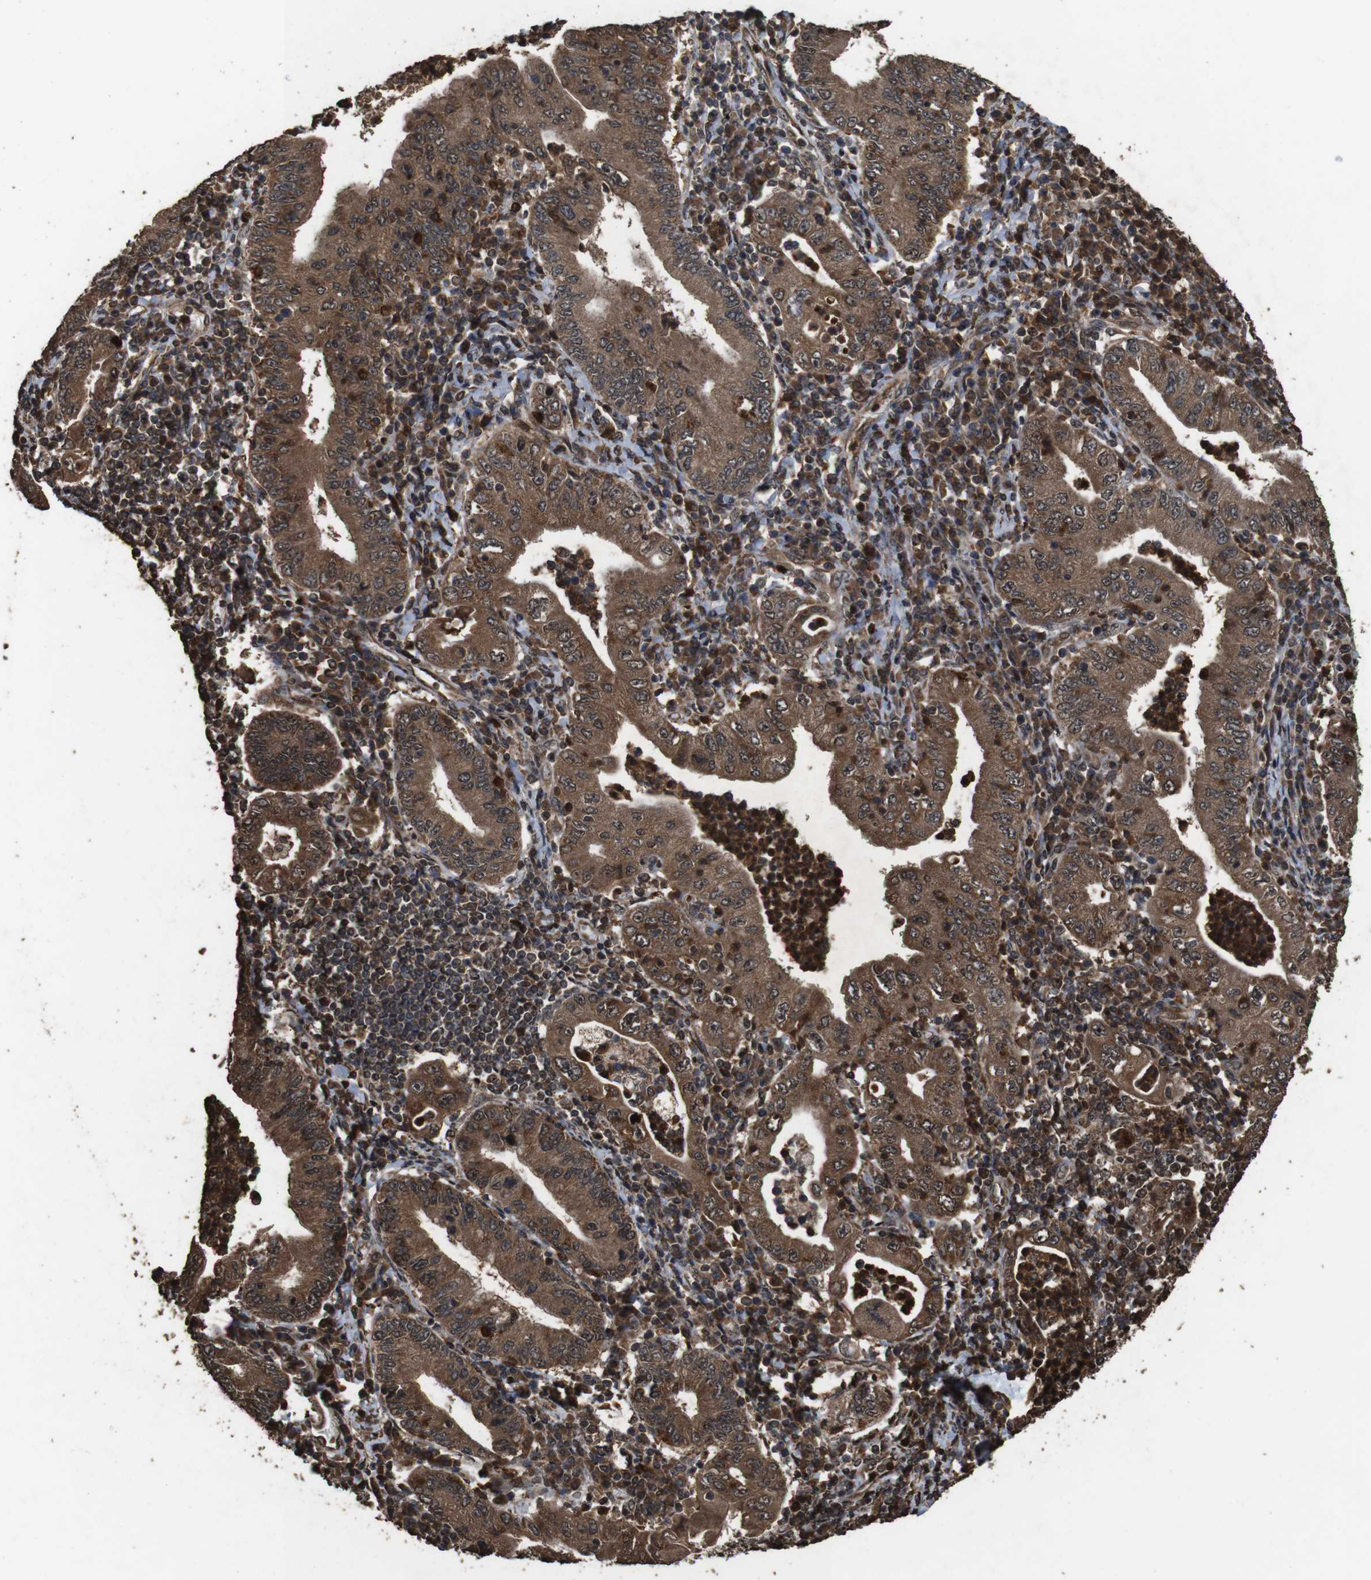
{"staining": {"intensity": "moderate", "quantity": ">75%", "location": "cytoplasmic/membranous"}, "tissue": "stomach cancer", "cell_type": "Tumor cells", "image_type": "cancer", "snomed": [{"axis": "morphology", "description": "Normal tissue, NOS"}, {"axis": "morphology", "description": "Adenocarcinoma, NOS"}, {"axis": "topography", "description": "Esophagus"}, {"axis": "topography", "description": "Stomach, upper"}, {"axis": "topography", "description": "Peripheral nerve tissue"}], "caption": "Immunohistochemistry staining of stomach adenocarcinoma, which reveals medium levels of moderate cytoplasmic/membranous expression in about >75% of tumor cells indicating moderate cytoplasmic/membranous protein expression. The staining was performed using DAB (brown) for protein detection and nuclei were counterstained in hematoxylin (blue).", "gene": "RRAS2", "patient": {"sex": "male", "age": 62}}